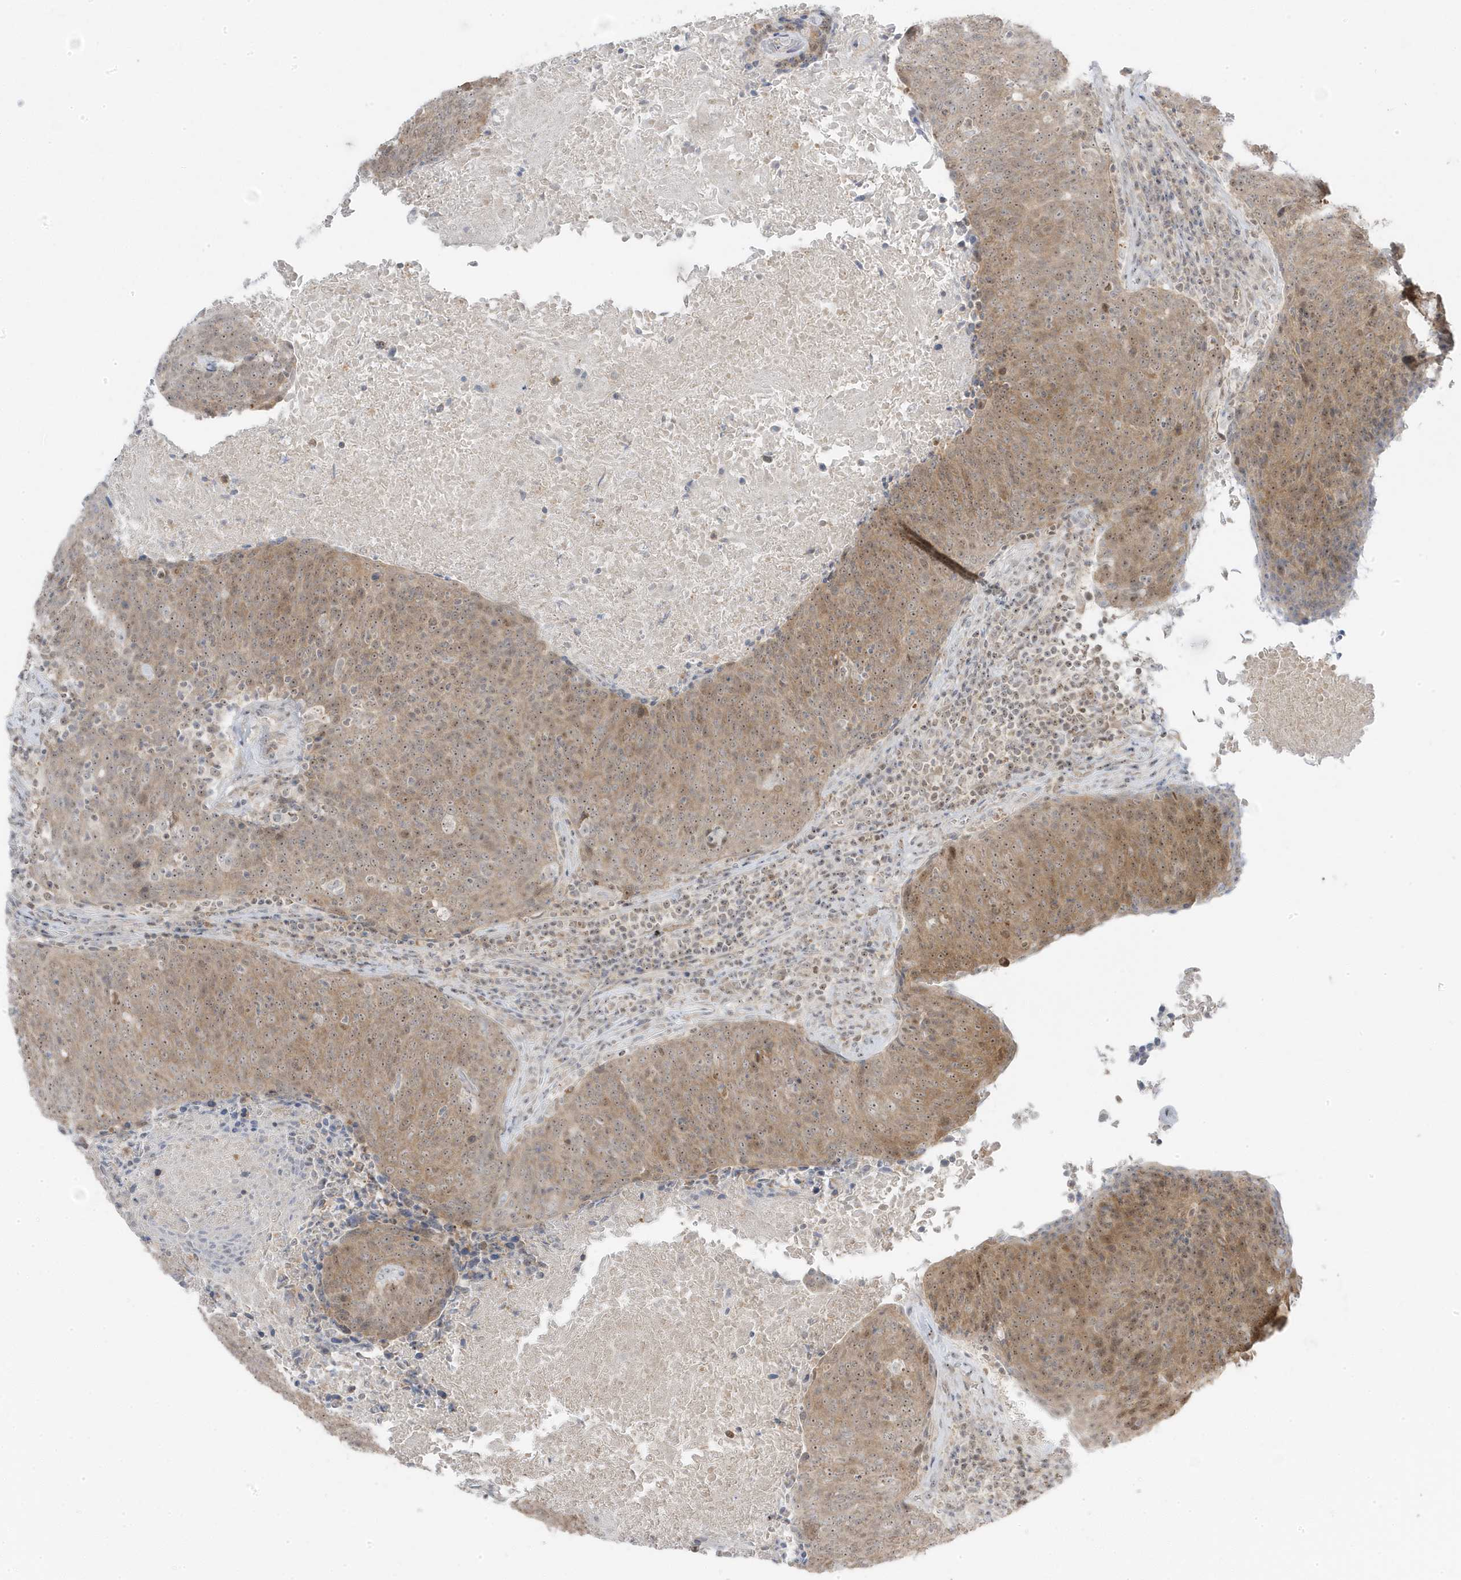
{"staining": {"intensity": "moderate", "quantity": ">75%", "location": "cytoplasmic/membranous,nuclear"}, "tissue": "head and neck cancer", "cell_type": "Tumor cells", "image_type": "cancer", "snomed": [{"axis": "morphology", "description": "Squamous cell carcinoma, NOS"}, {"axis": "morphology", "description": "Squamous cell carcinoma, metastatic, NOS"}, {"axis": "topography", "description": "Lymph node"}, {"axis": "topography", "description": "Head-Neck"}], "caption": "Head and neck cancer stained for a protein demonstrates moderate cytoplasmic/membranous and nuclear positivity in tumor cells.", "gene": "TSEN15", "patient": {"sex": "male", "age": 62}}